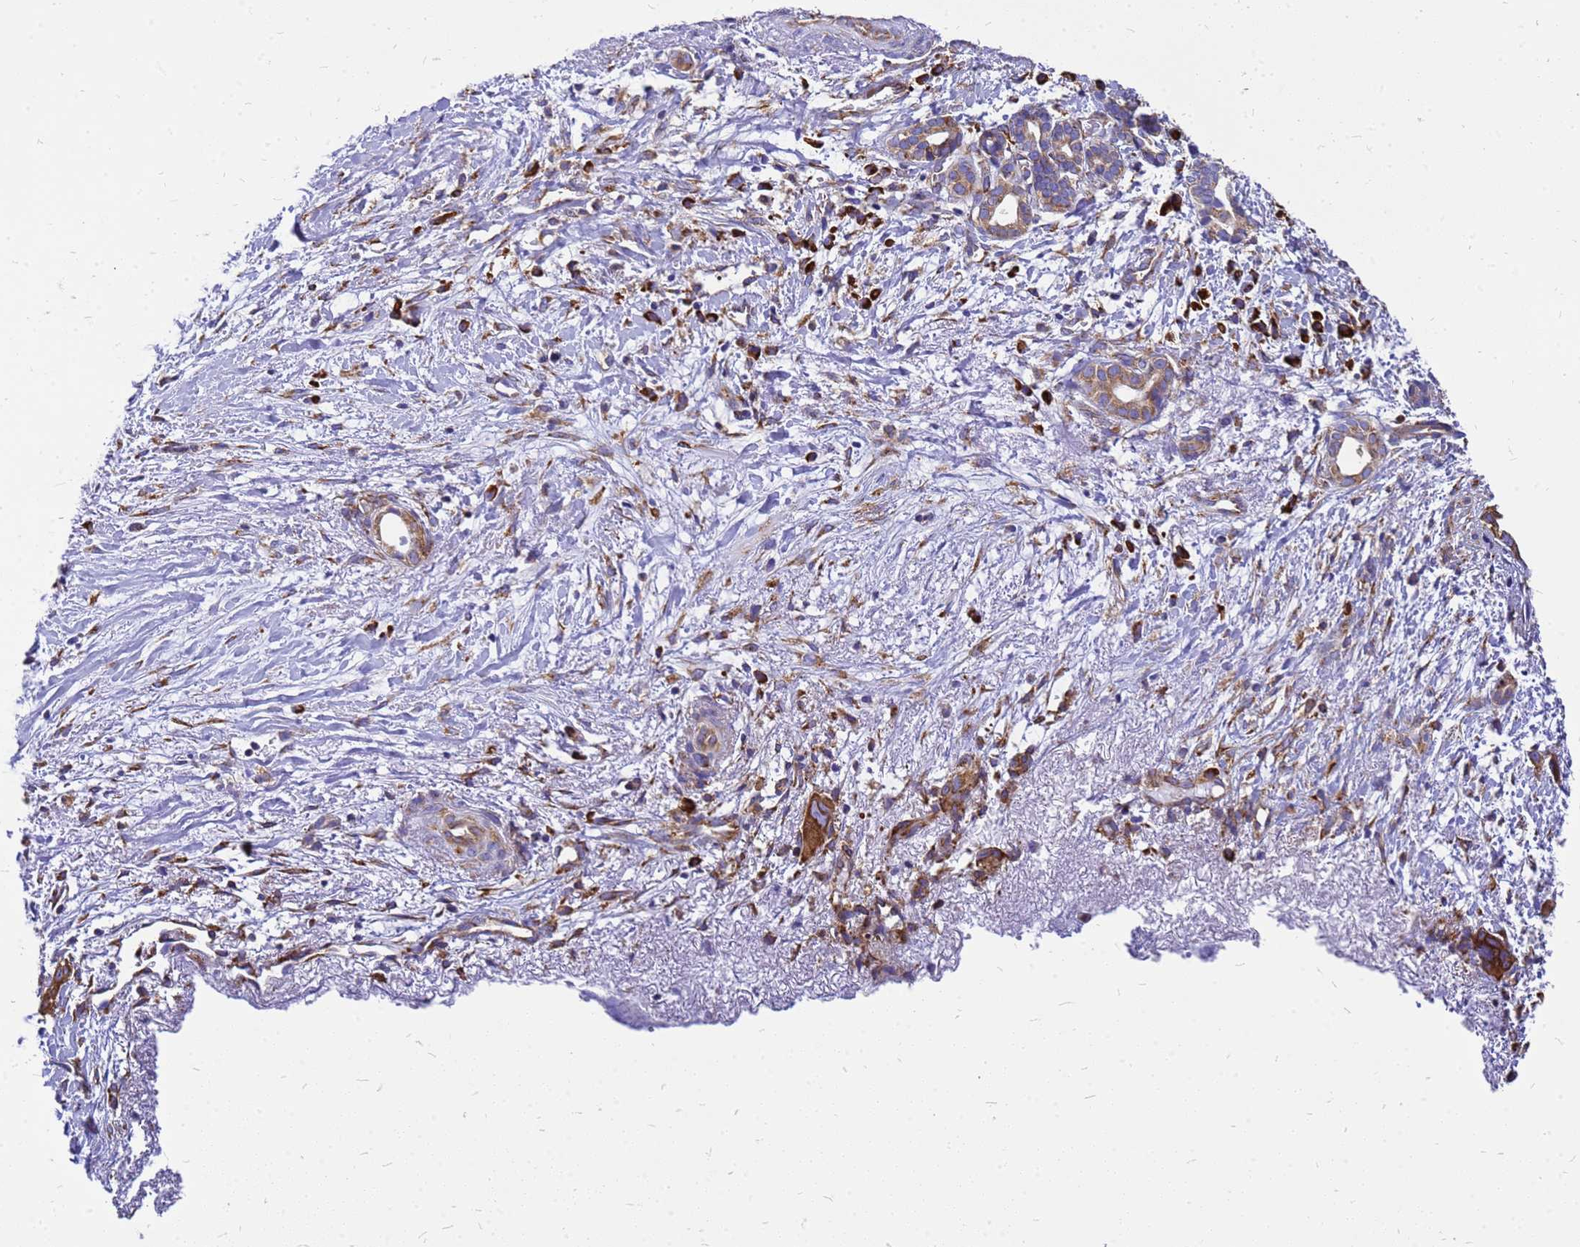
{"staining": {"intensity": "strong", "quantity": ">75%", "location": "cytoplasmic/membranous"}, "tissue": "liver cancer", "cell_type": "Tumor cells", "image_type": "cancer", "snomed": [{"axis": "morphology", "description": "Cholangiocarcinoma"}, {"axis": "topography", "description": "Liver"}], "caption": "Immunohistochemical staining of human liver cancer (cholangiocarcinoma) exhibits high levels of strong cytoplasmic/membranous staining in approximately >75% of tumor cells.", "gene": "EEF1D", "patient": {"sex": "female", "age": 79}}